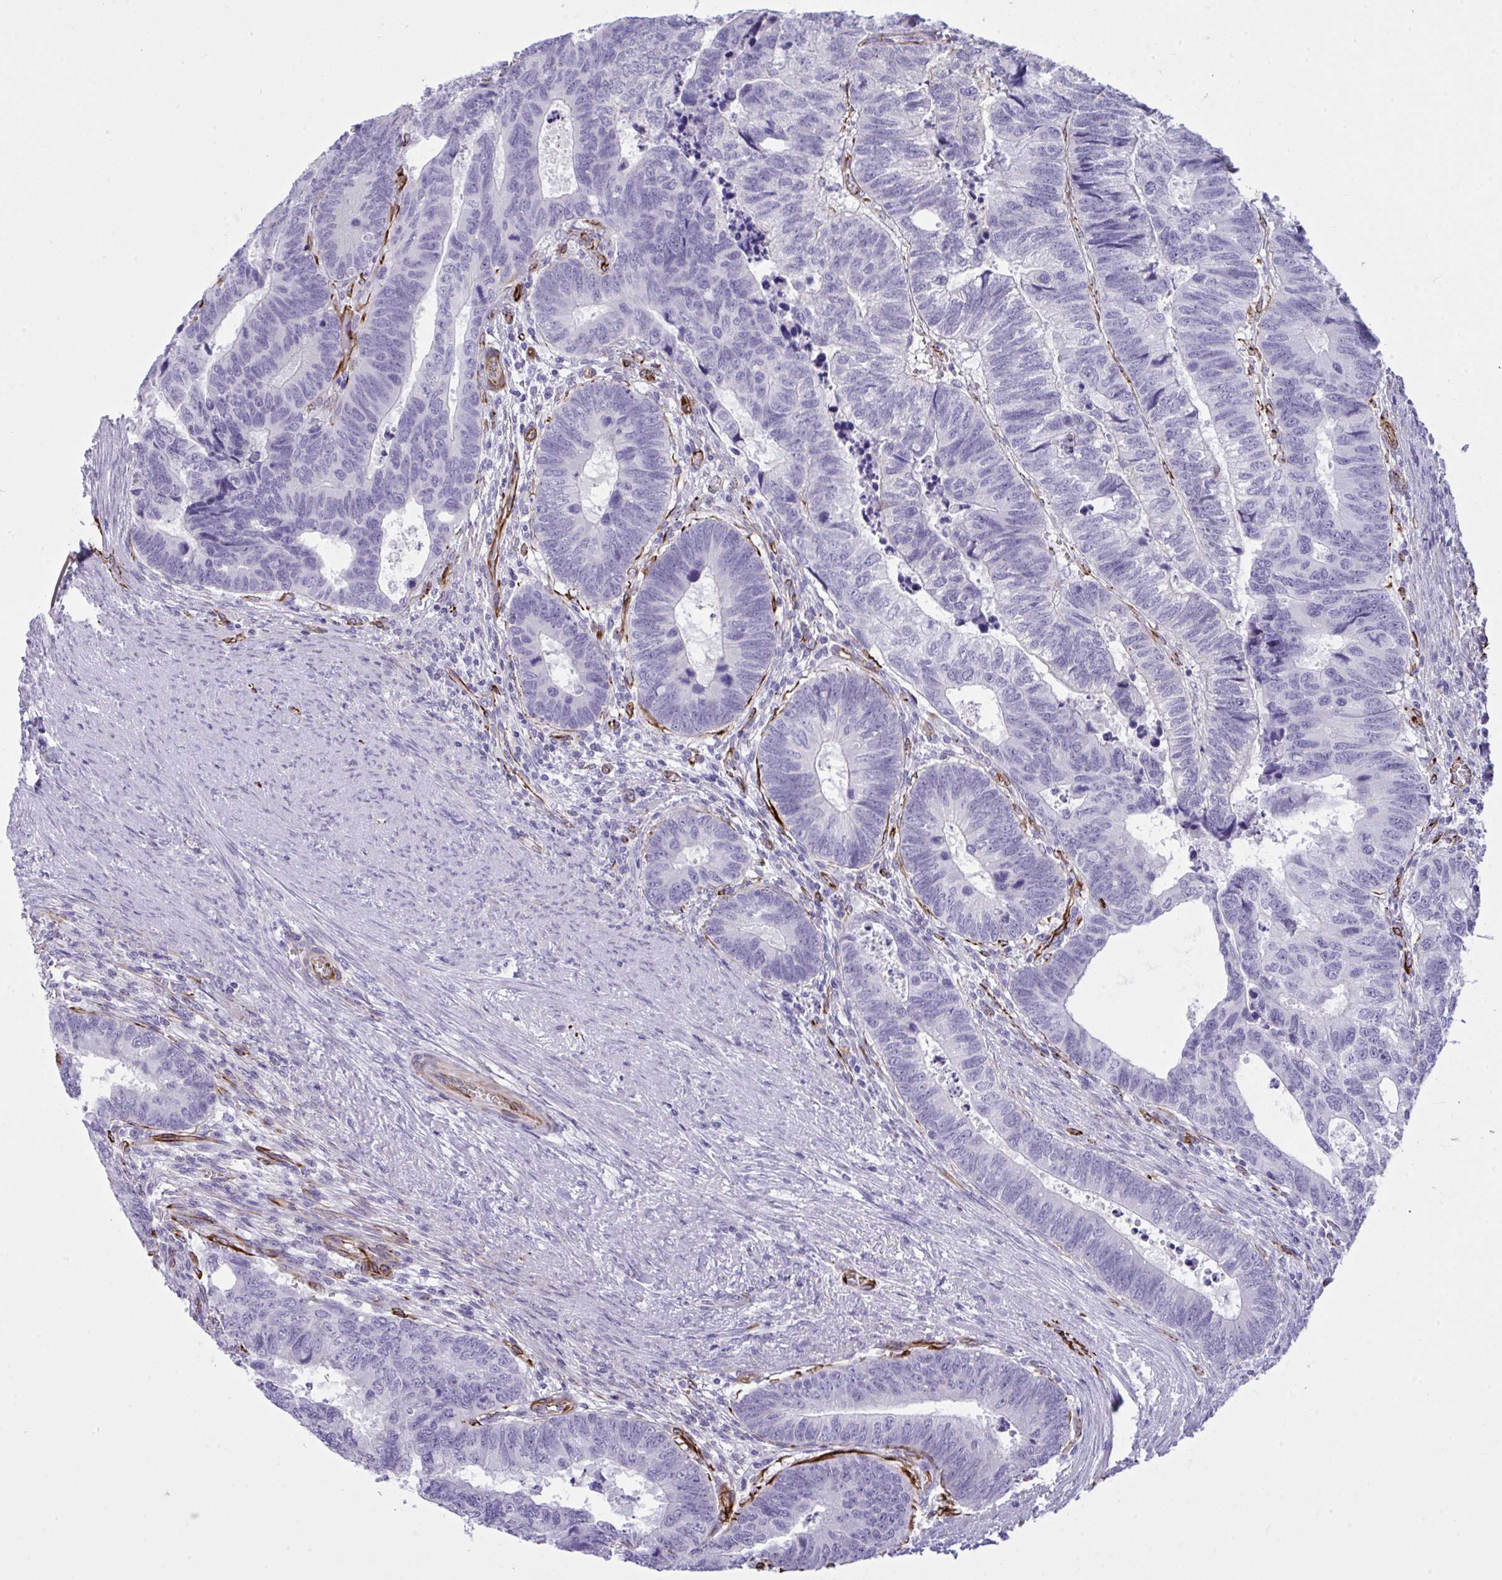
{"staining": {"intensity": "negative", "quantity": "none", "location": "none"}, "tissue": "colorectal cancer", "cell_type": "Tumor cells", "image_type": "cancer", "snomed": [{"axis": "morphology", "description": "Adenocarcinoma, NOS"}, {"axis": "topography", "description": "Colon"}], "caption": "The IHC micrograph has no significant staining in tumor cells of adenocarcinoma (colorectal) tissue.", "gene": "SLC35B1", "patient": {"sex": "male", "age": 62}}